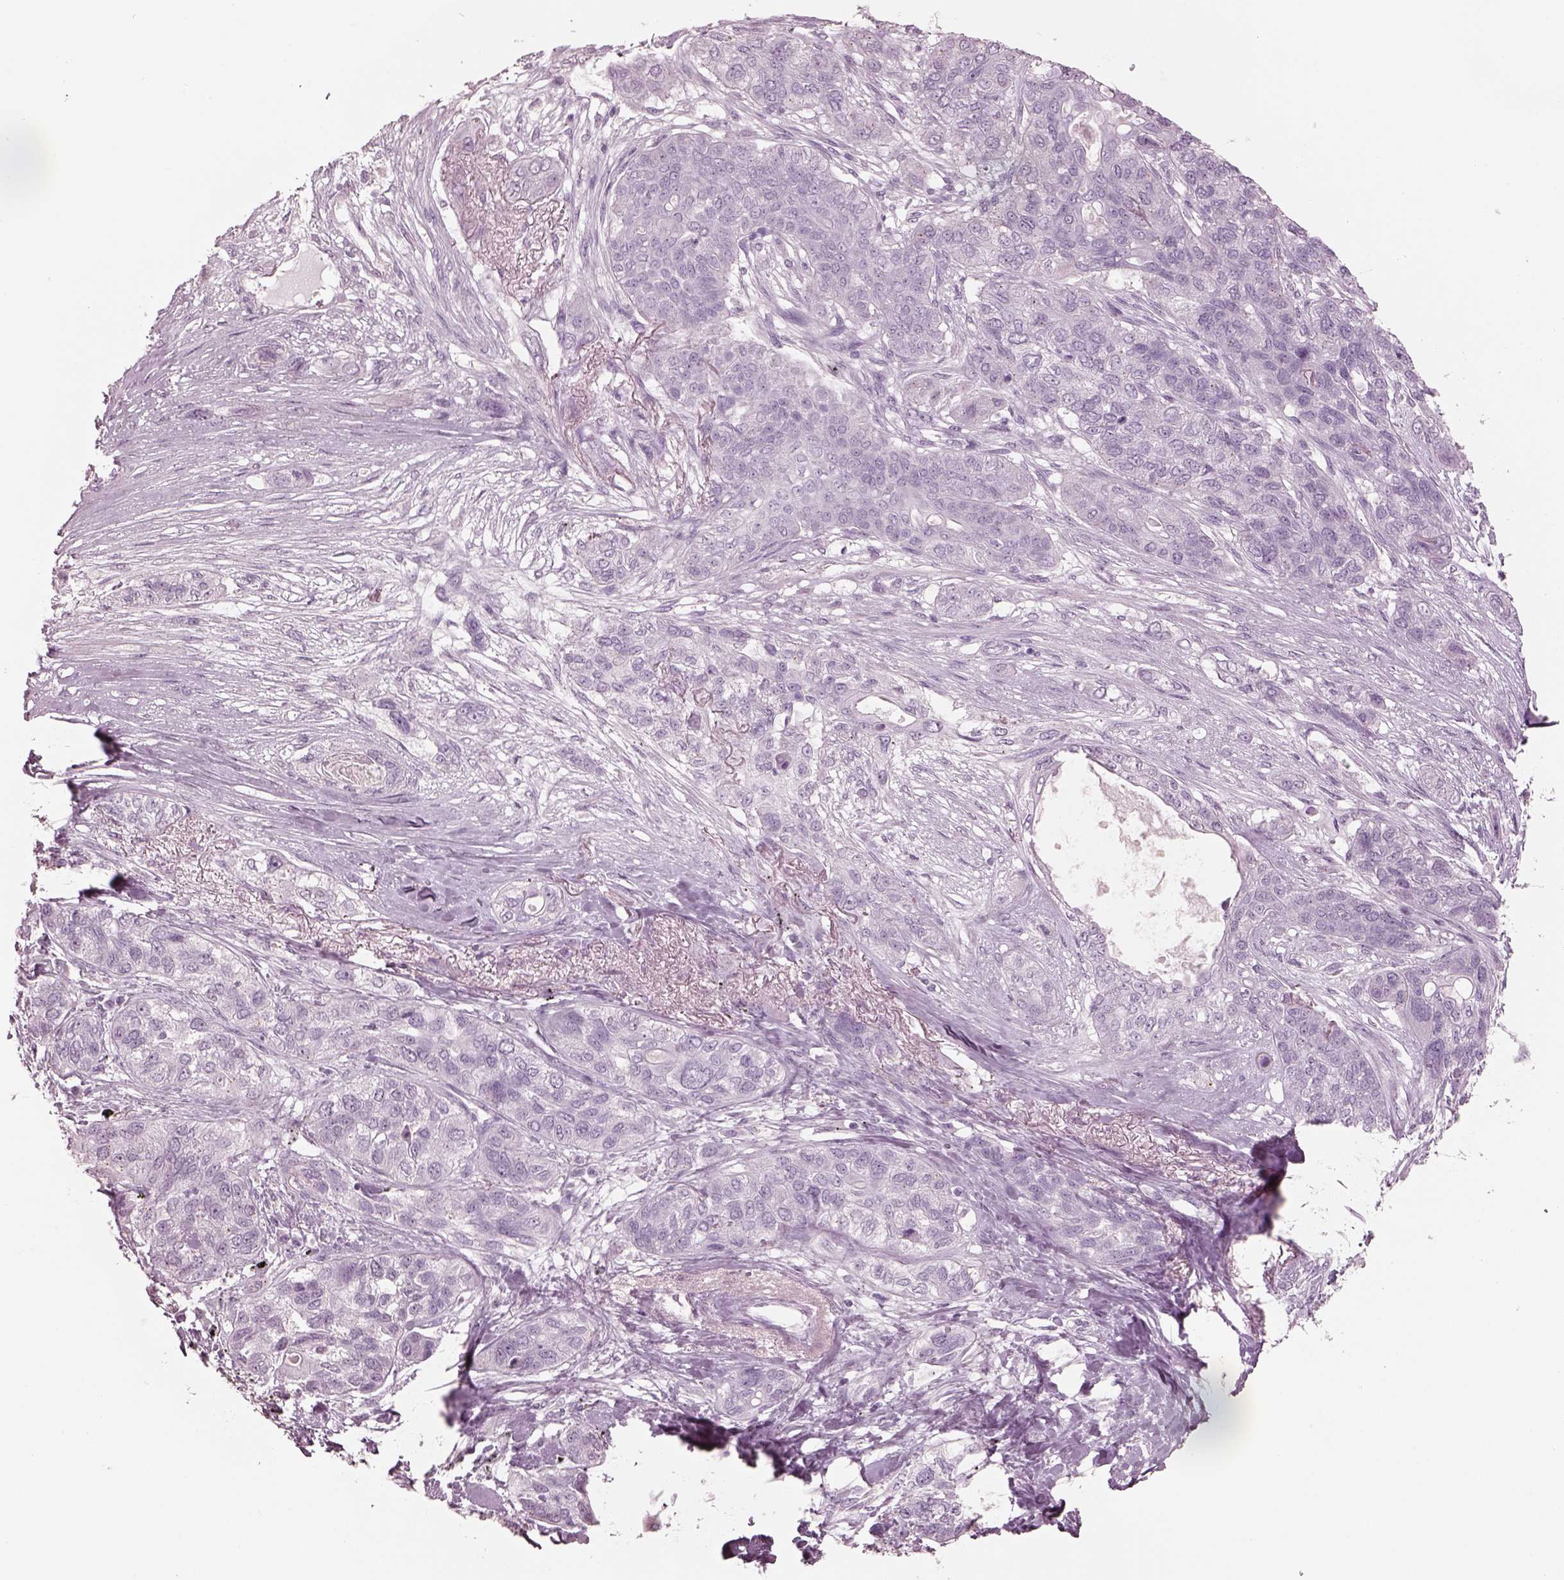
{"staining": {"intensity": "negative", "quantity": "none", "location": "none"}, "tissue": "lung cancer", "cell_type": "Tumor cells", "image_type": "cancer", "snomed": [{"axis": "morphology", "description": "Squamous cell carcinoma, NOS"}, {"axis": "topography", "description": "Lung"}], "caption": "Lung cancer stained for a protein using IHC demonstrates no expression tumor cells.", "gene": "KRTAP24-1", "patient": {"sex": "female", "age": 70}}